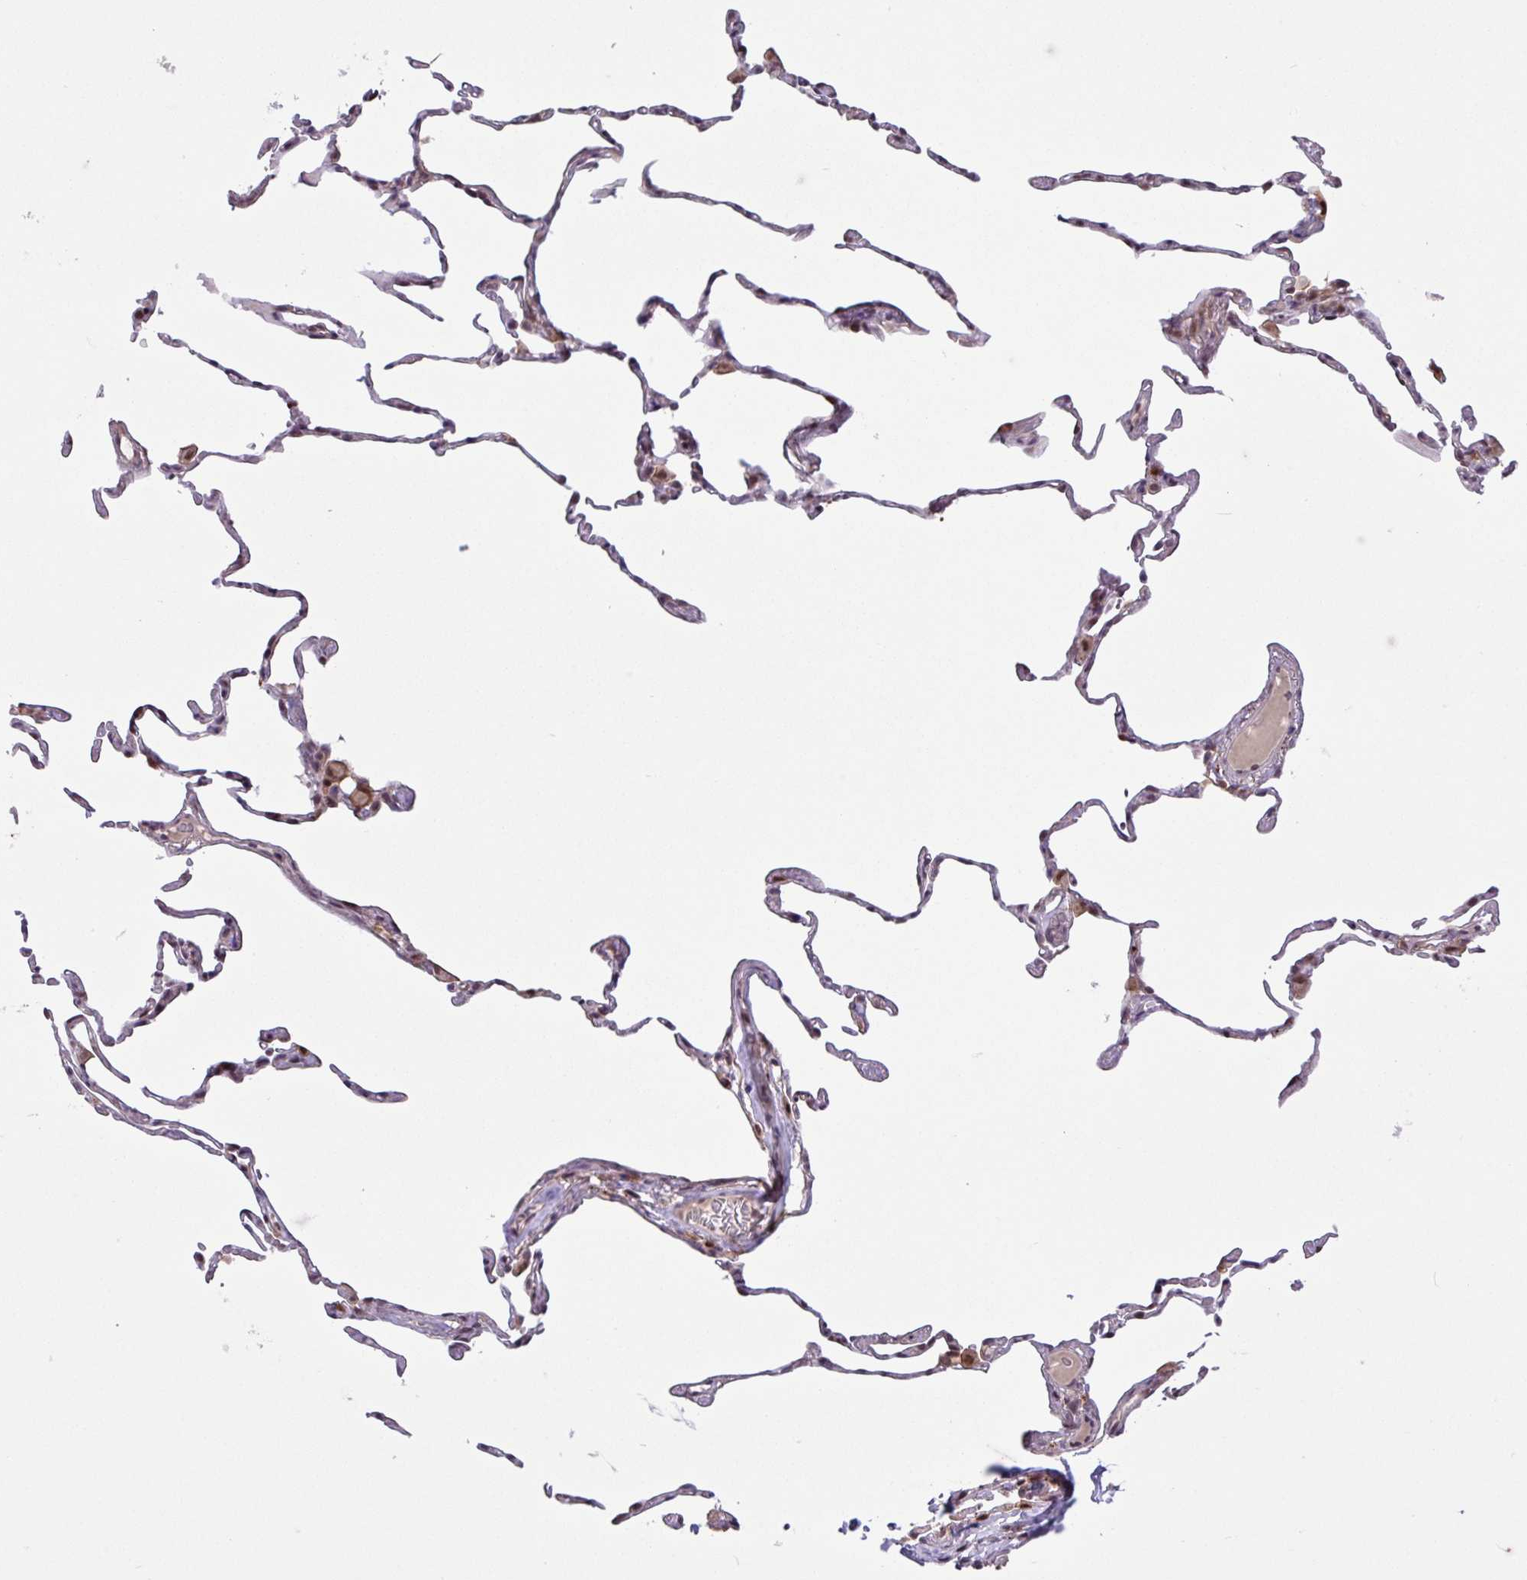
{"staining": {"intensity": "moderate", "quantity": "25%-75%", "location": "nuclear"}, "tissue": "lung", "cell_type": "Alveolar cells", "image_type": "normal", "snomed": [{"axis": "morphology", "description": "Normal tissue, NOS"}, {"axis": "topography", "description": "Lung"}], "caption": "Lung stained with DAB (3,3'-diaminobenzidine) IHC displays medium levels of moderate nuclear expression in approximately 25%-75% of alveolar cells. The protein of interest is stained brown, and the nuclei are stained in blue (DAB IHC with brightfield microscopy, high magnification).", "gene": "BRD3", "patient": {"sex": "female", "age": 57}}